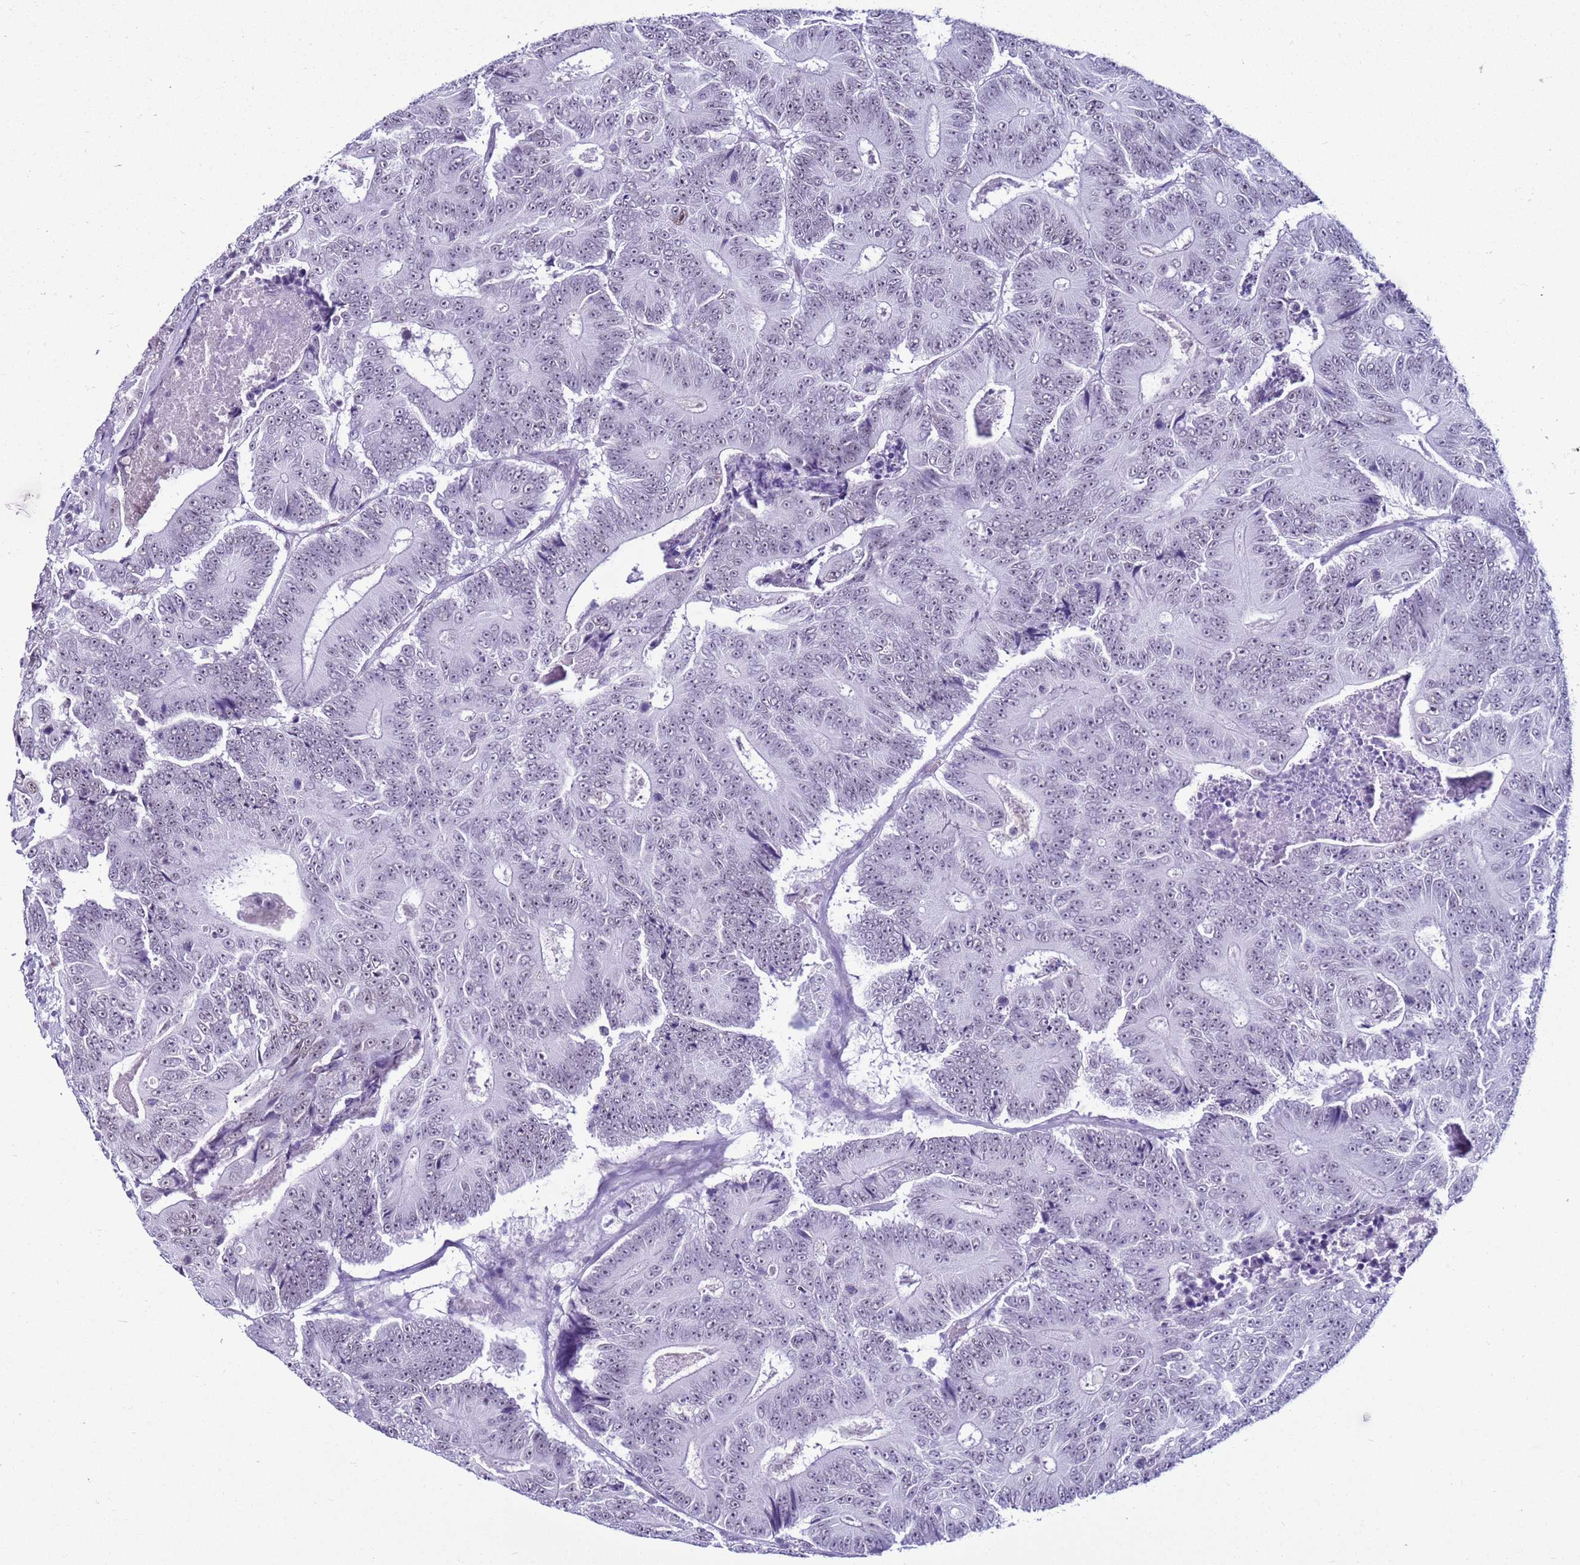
{"staining": {"intensity": "negative", "quantity": "none", "location": "none"}, "tissue": "colorectal cancer", "cell_type": "Tumor cells", "image_type": "cancer", "snomed": [{"axis": "morphology", "description": "Adenocarcinoma, NOS"}, {"axis": "topography", "description": "Colon"}], "caption": "Tumor cells show no significant protein expression in adenocarcinoma (colorectal).", "gene": "DHX15", "patient": {"sex": "male", "age": 83}}